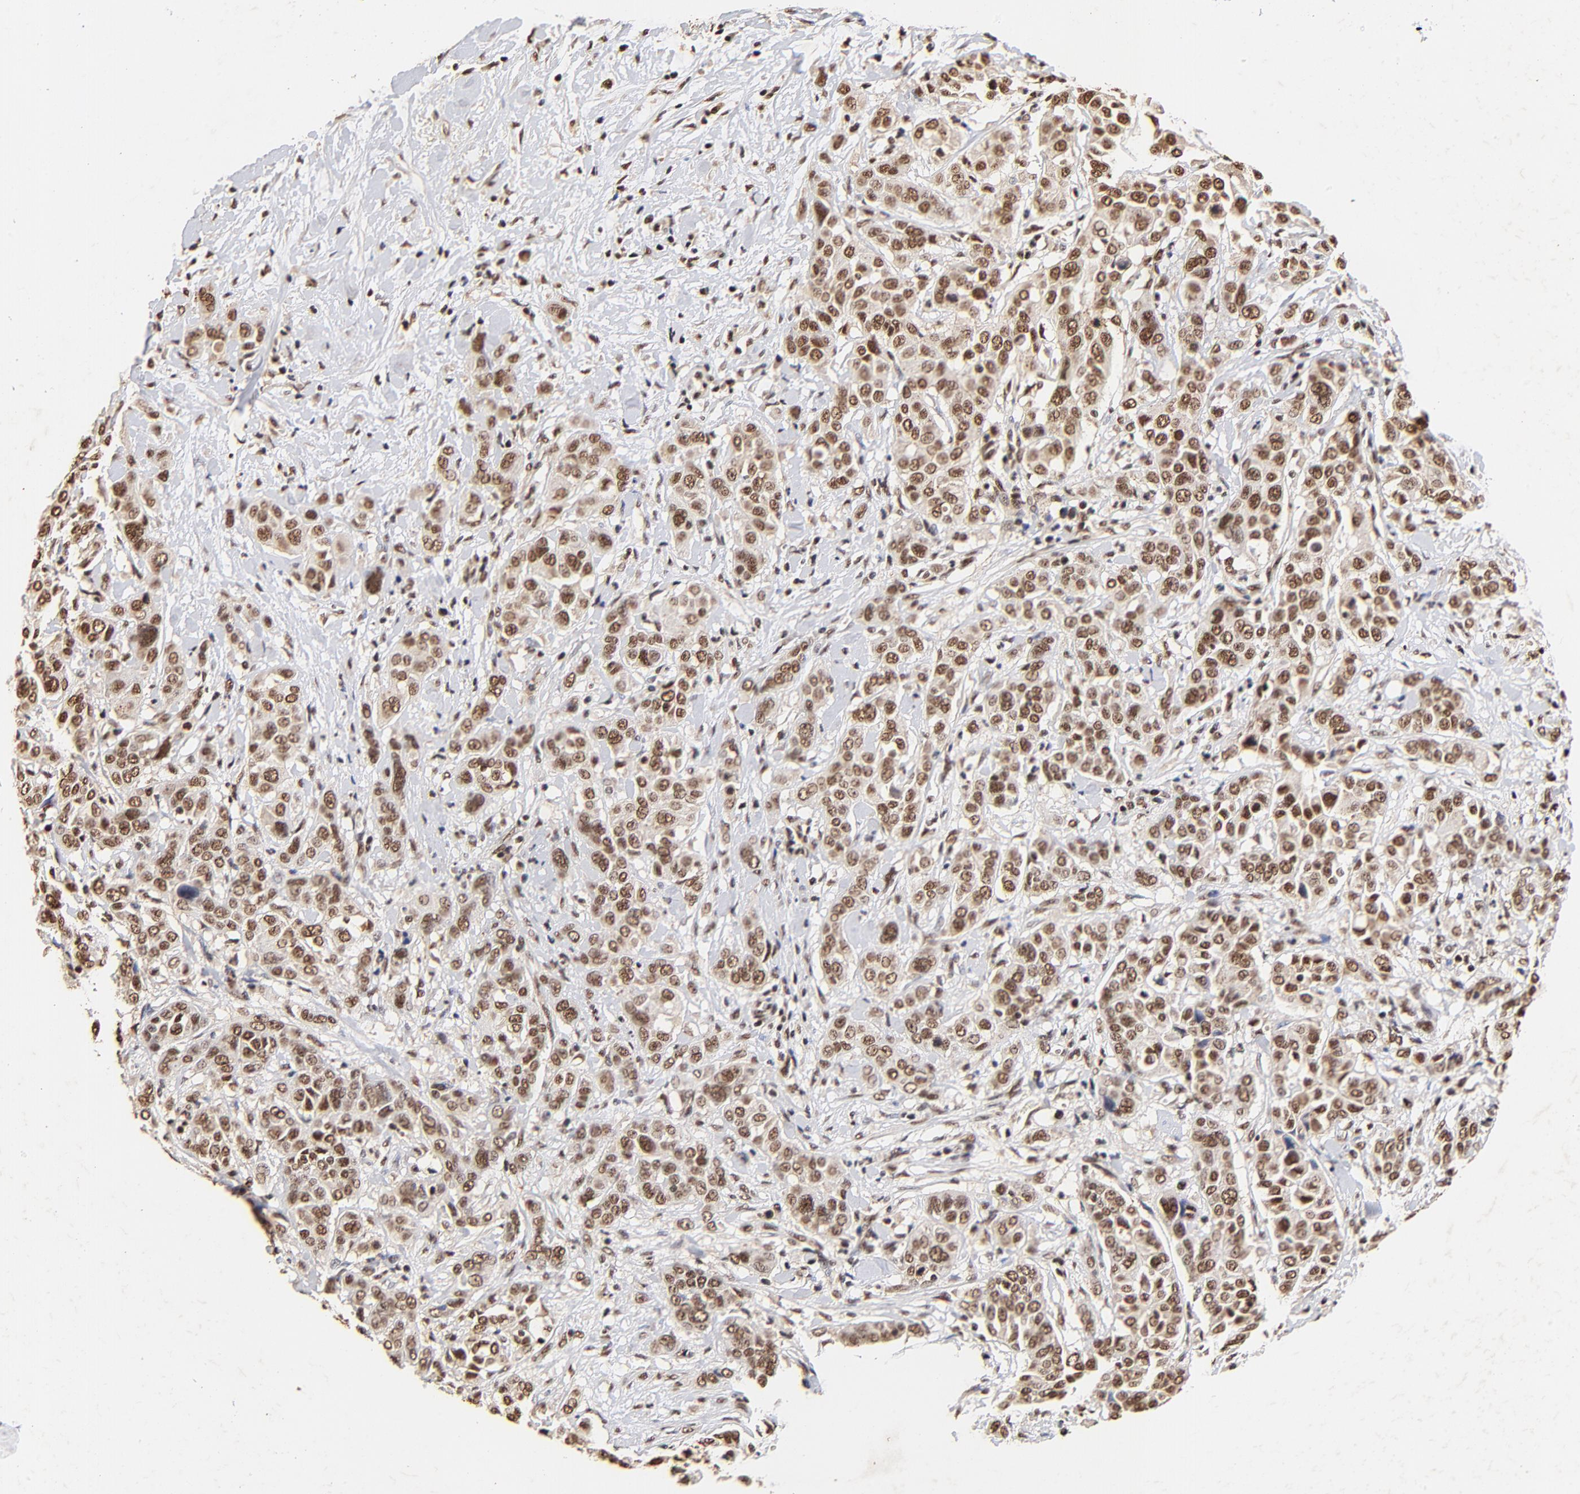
{"staining": {"intensity": "strong", "quantity": ">75%", "location": "cytoplasmic/membranous,nuclear"}, "tissue": "pancreatic cancer", "cell_type": "Tumor cells", "image_type": "cancer", "snomed": [{"axis": "morphology", "description": "Adenocarcinoma, NOS"}, {"axis": "topography", "description": "Pancreas"}], "caption": "The micrograph reveals immunohistochemical staining of pancreatic cancer (adenocarcinoma). There is strong cytoplasmic/membranous and nuclear staining is seen in about >75% of tumor cells. (DAB = brown stain, brightfield microscopy at high magnification).", "gene": "MED12", "patient": {"sex": "female", "age": 52}}